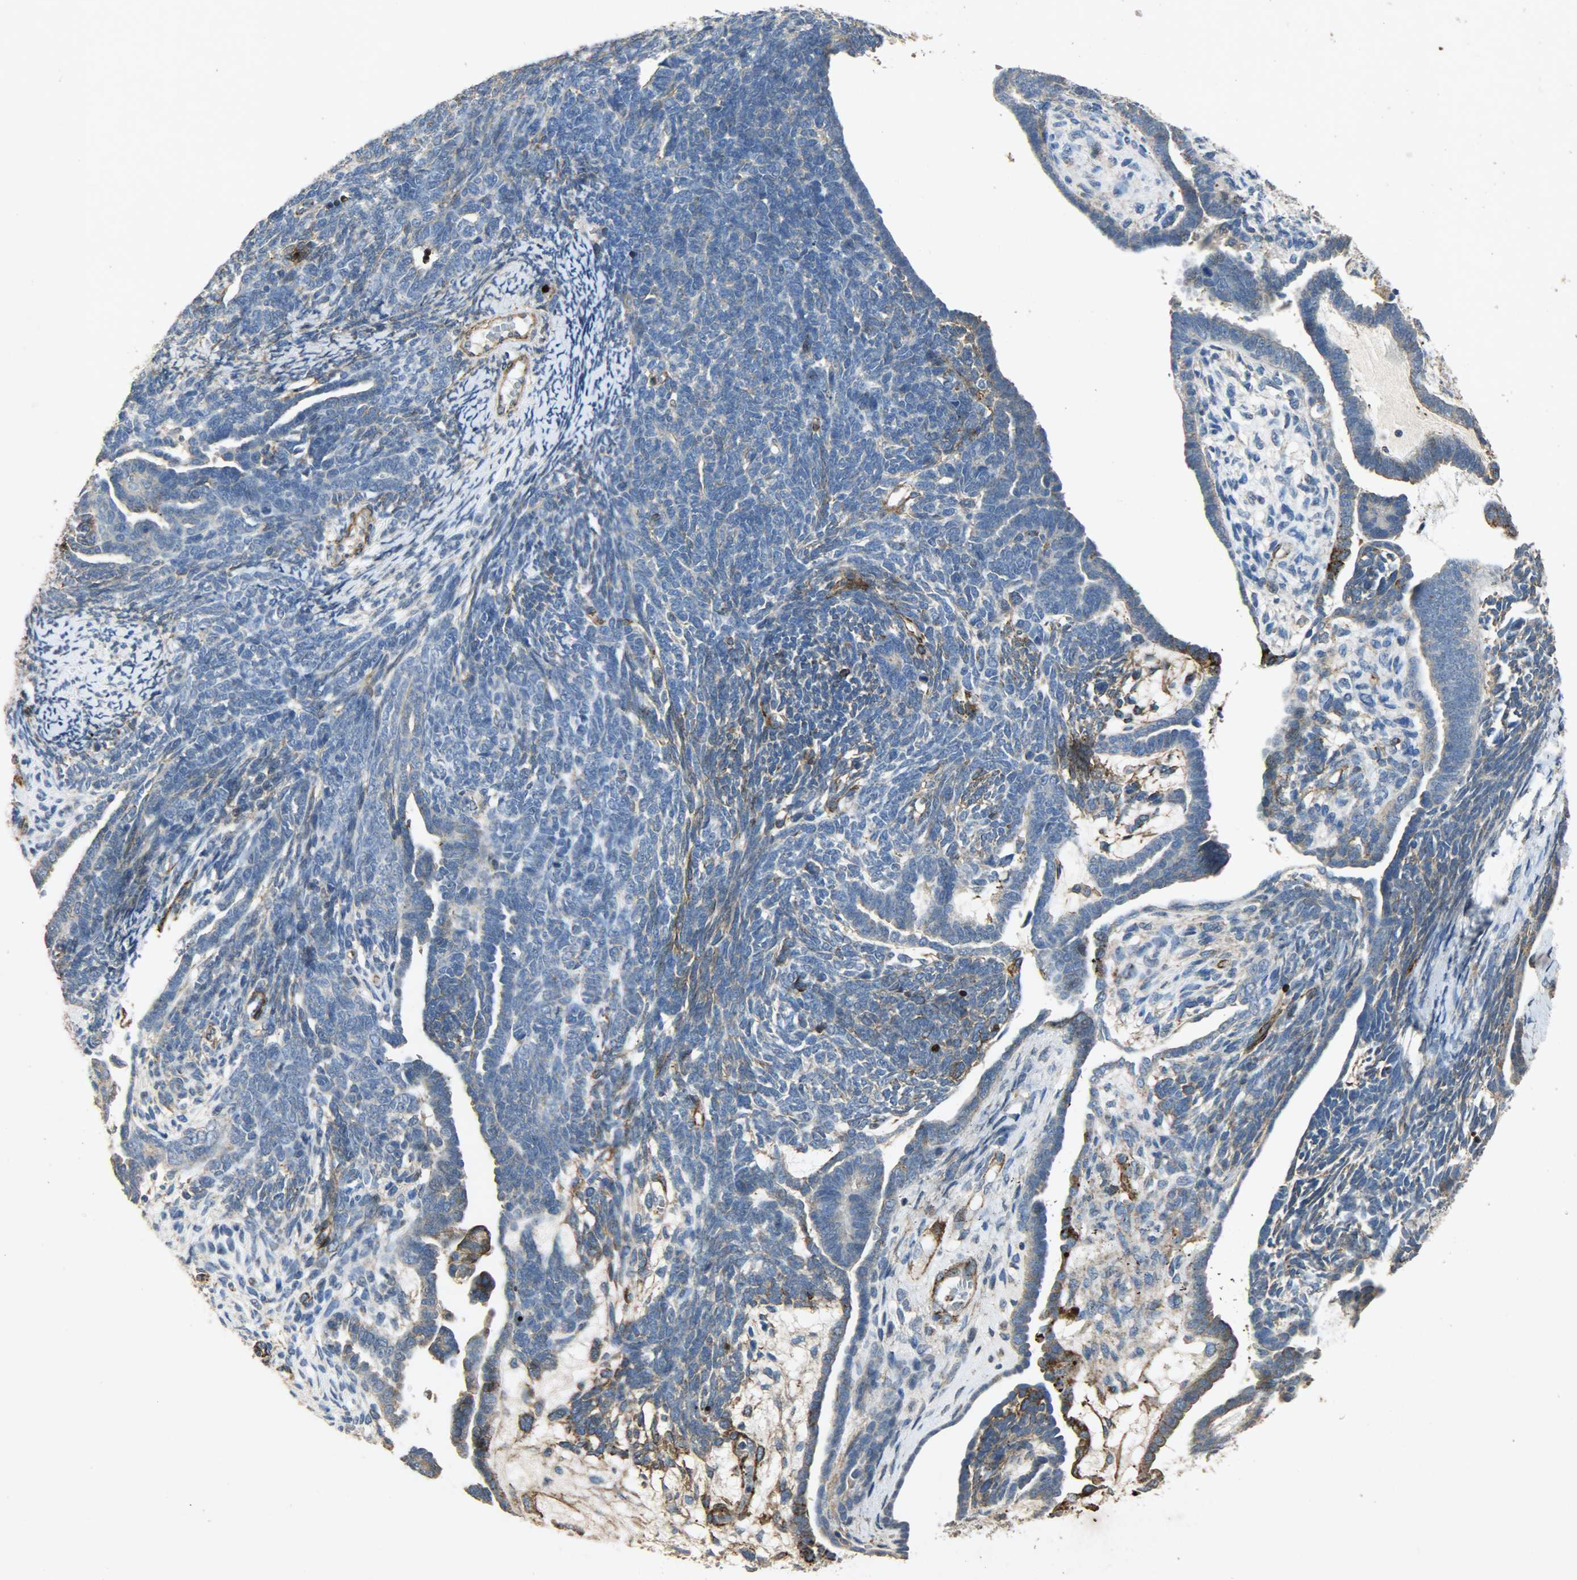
{"staining": {"intensity": "negative", "quantity": "none", "location": "none"}, "tissue": "endometrial cancer", "cell_type": "Tumor cells", "image_type": "cancer", "snomed": [{"axis": "morphology", "description": "Neoplasm, malignant, NOS"}, {"axis": "topography", "description": "Endometrium"}], "caption": "Neoplasm (malignant) (endometrial) stained for a protein using IHC shows no staining tumor cells.", "gene": "TPM4", "patient": {"sex": "female", "age": 74}}